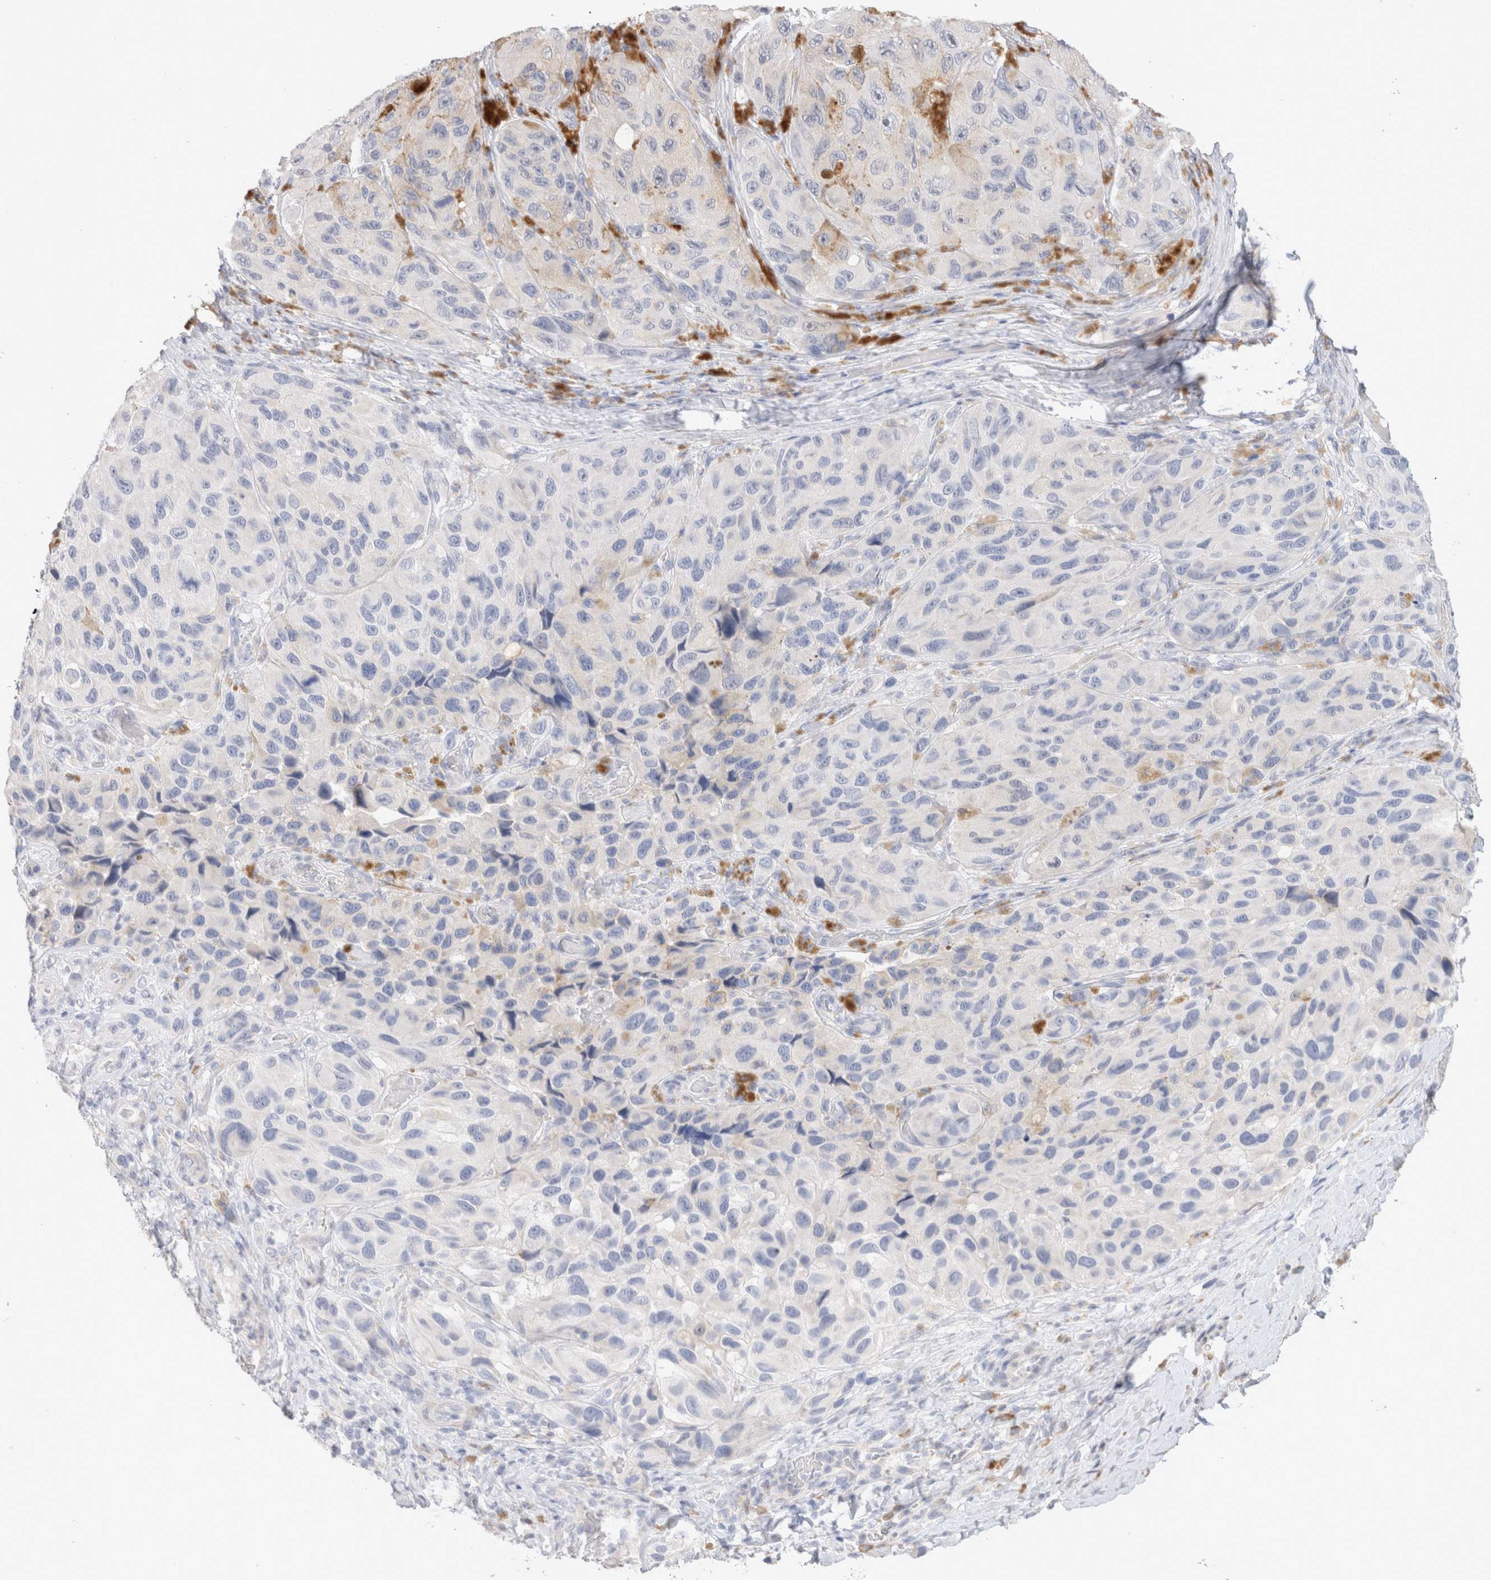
{"staining": {"intensity": "negative", "quantity": "none", "location": "none"}, "tissue": "melanoma", "cell_type": "Tumor cells", "image_type": "cancer", "snomed": [{"axis": "morphology", "description": "Malignant melanoma, NOS"}, {"axis": "topography", "description": "Skin"}], "caption": "Human malignant melanoma stained for a protein using immunohistochemistry (IHC) exhibits no positivity in tumor cells.", "gene": "GADD45G", "patient": {"sex": "female", "age": 73}}